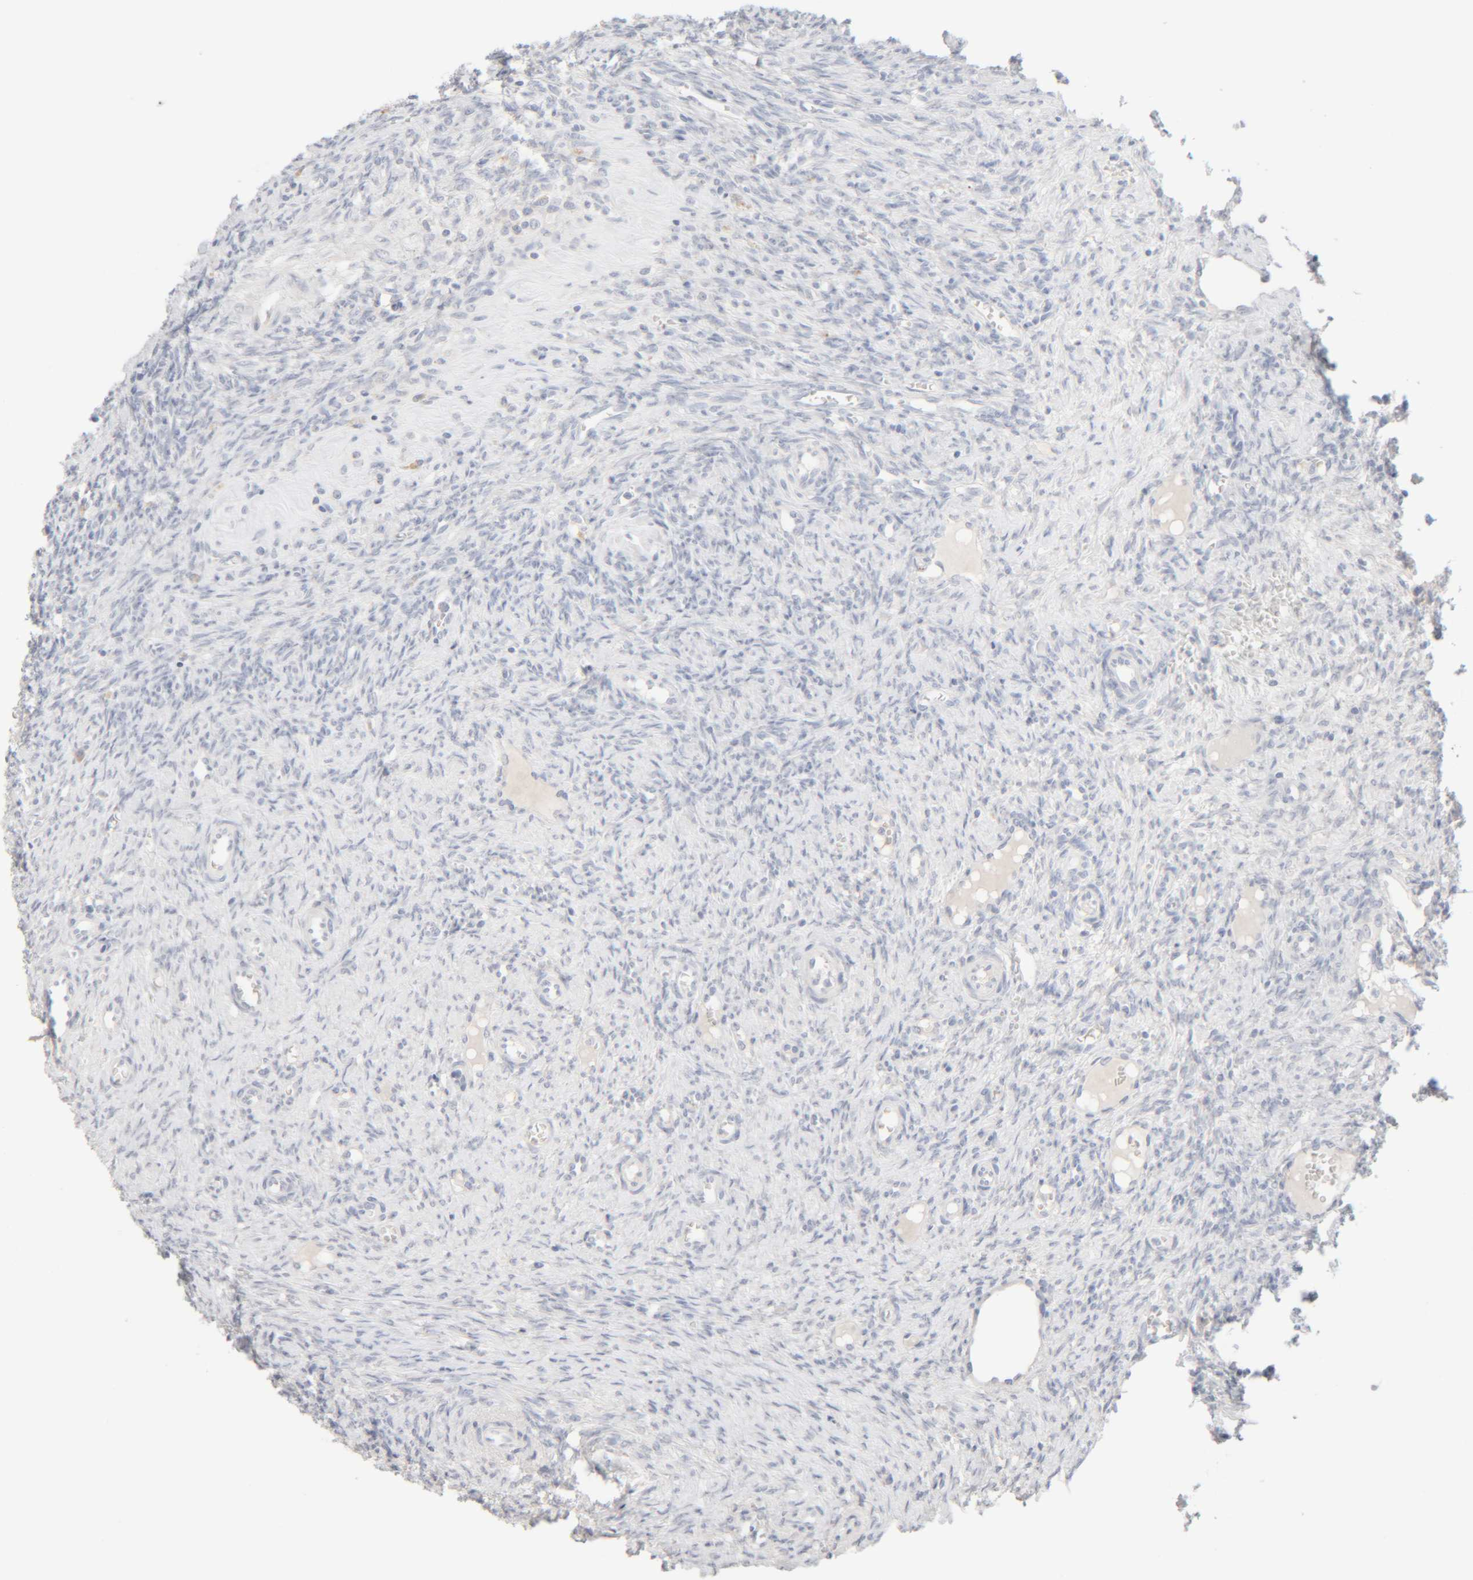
{"staining": {"intensity": "negative", "quantity": "none", "location": "none"}, "tissue": "ovary", "cell_type": "Ovarian stroma cells", "image_type": "normal", "snomed": [{"axis": "morphology", "description": "Normal tissue, NOS"}, {"axis": "topography", "description": "Ovary"}], "caption": "This is an immunohistochemistry (IHC) photomicrograph of normal human ovary. There is no positivity in ovarian stroma cells.", "gene": "RIDA", "patient": {"sex": "female", "age": 41}}